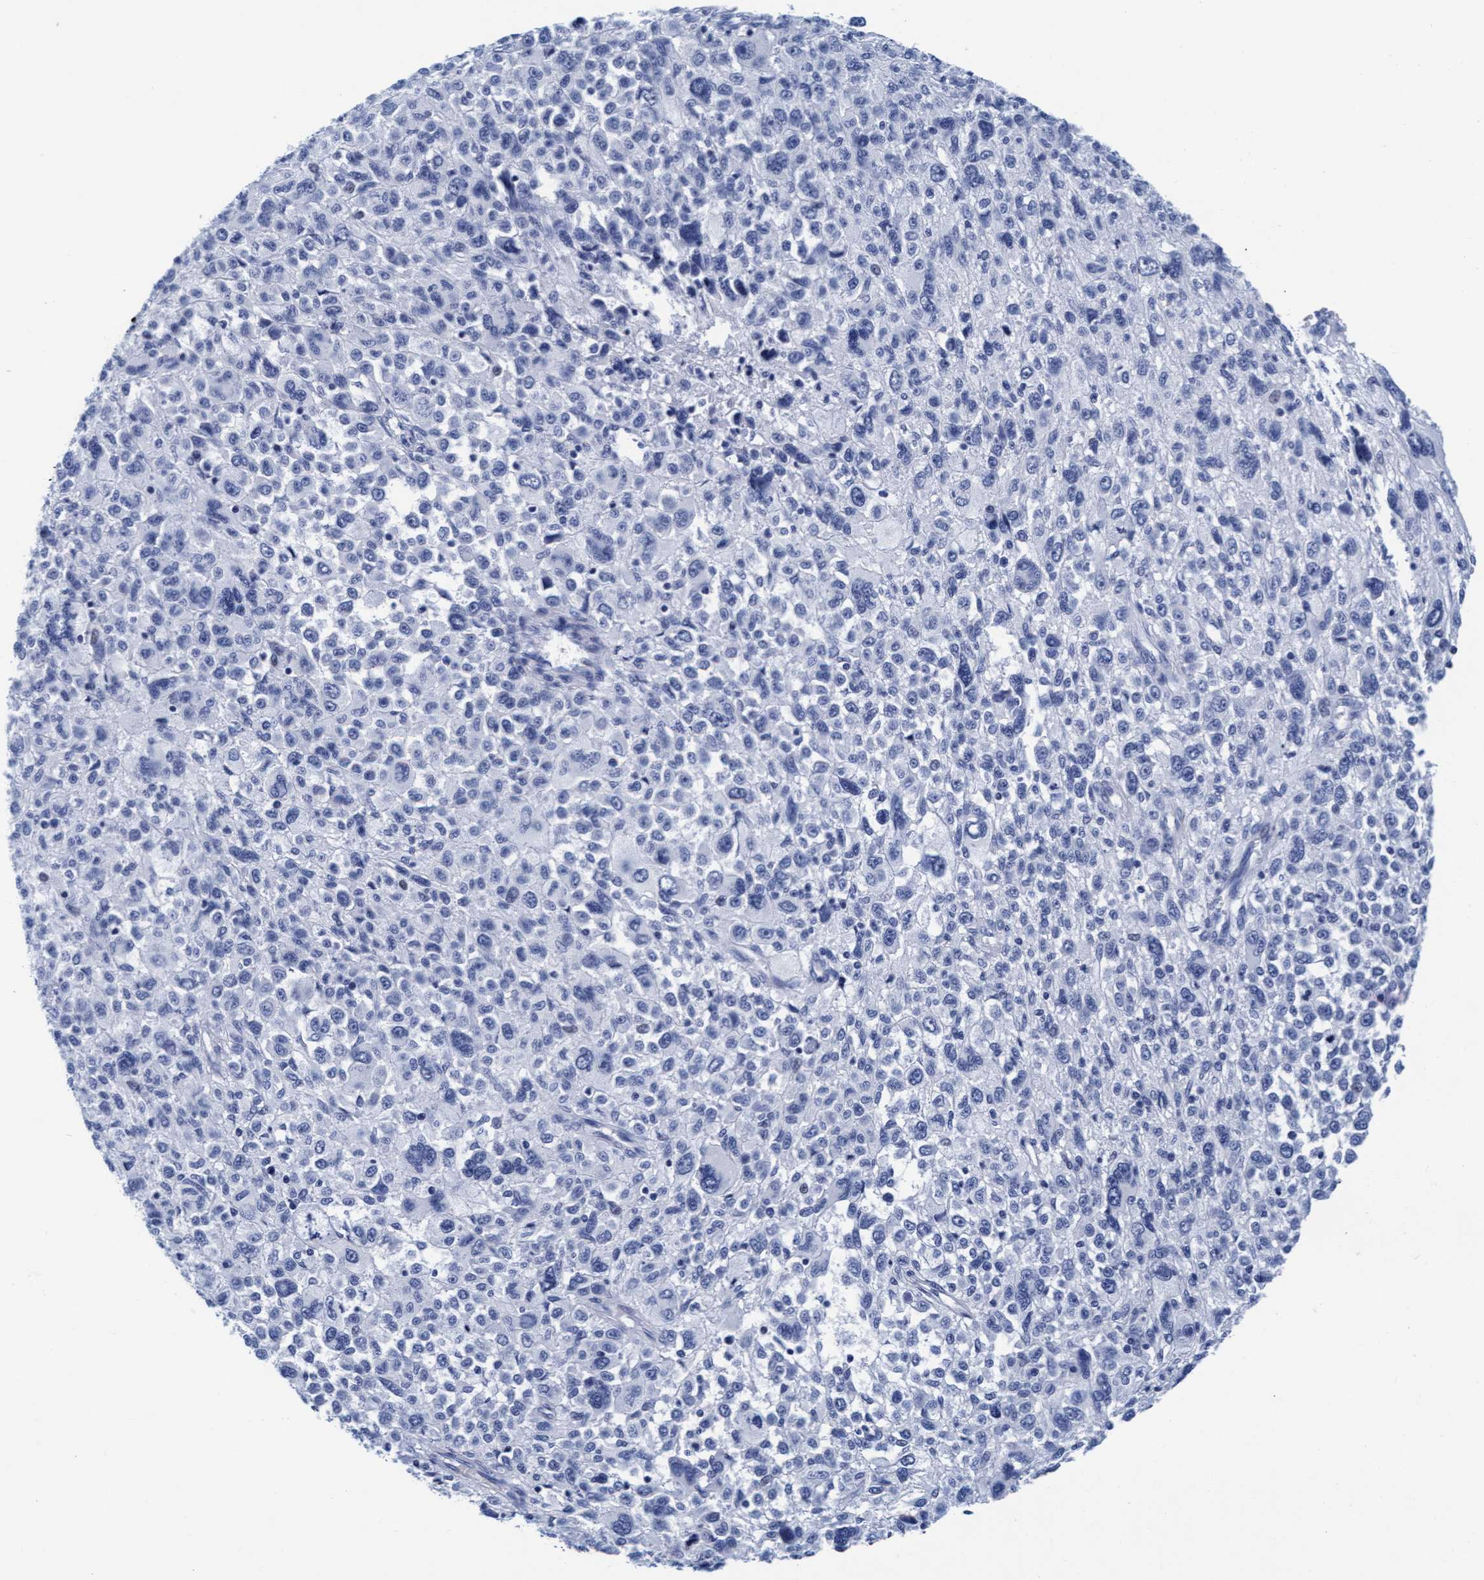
{"staining": {"intensity": "negative", "quantity": "none", "location": "none"}, "tissue": "melanoma", "cell_type": "Tumor cells", "image_type": "cancer", "snomed": [{"axis": "morphology", "description": "Malignant melanoma, NOS"}, {"axis": "topography", "description": "Skin"}], "caption": "DAB (3,3'-diaminobenzidine) immunohistochemical staining of melanoma shows no significant expression in tumor cells. (DAB IHC with hematoxylin counter stain).", "gene": "ARSG", "patient": {"sex": "female", "age": 55}}